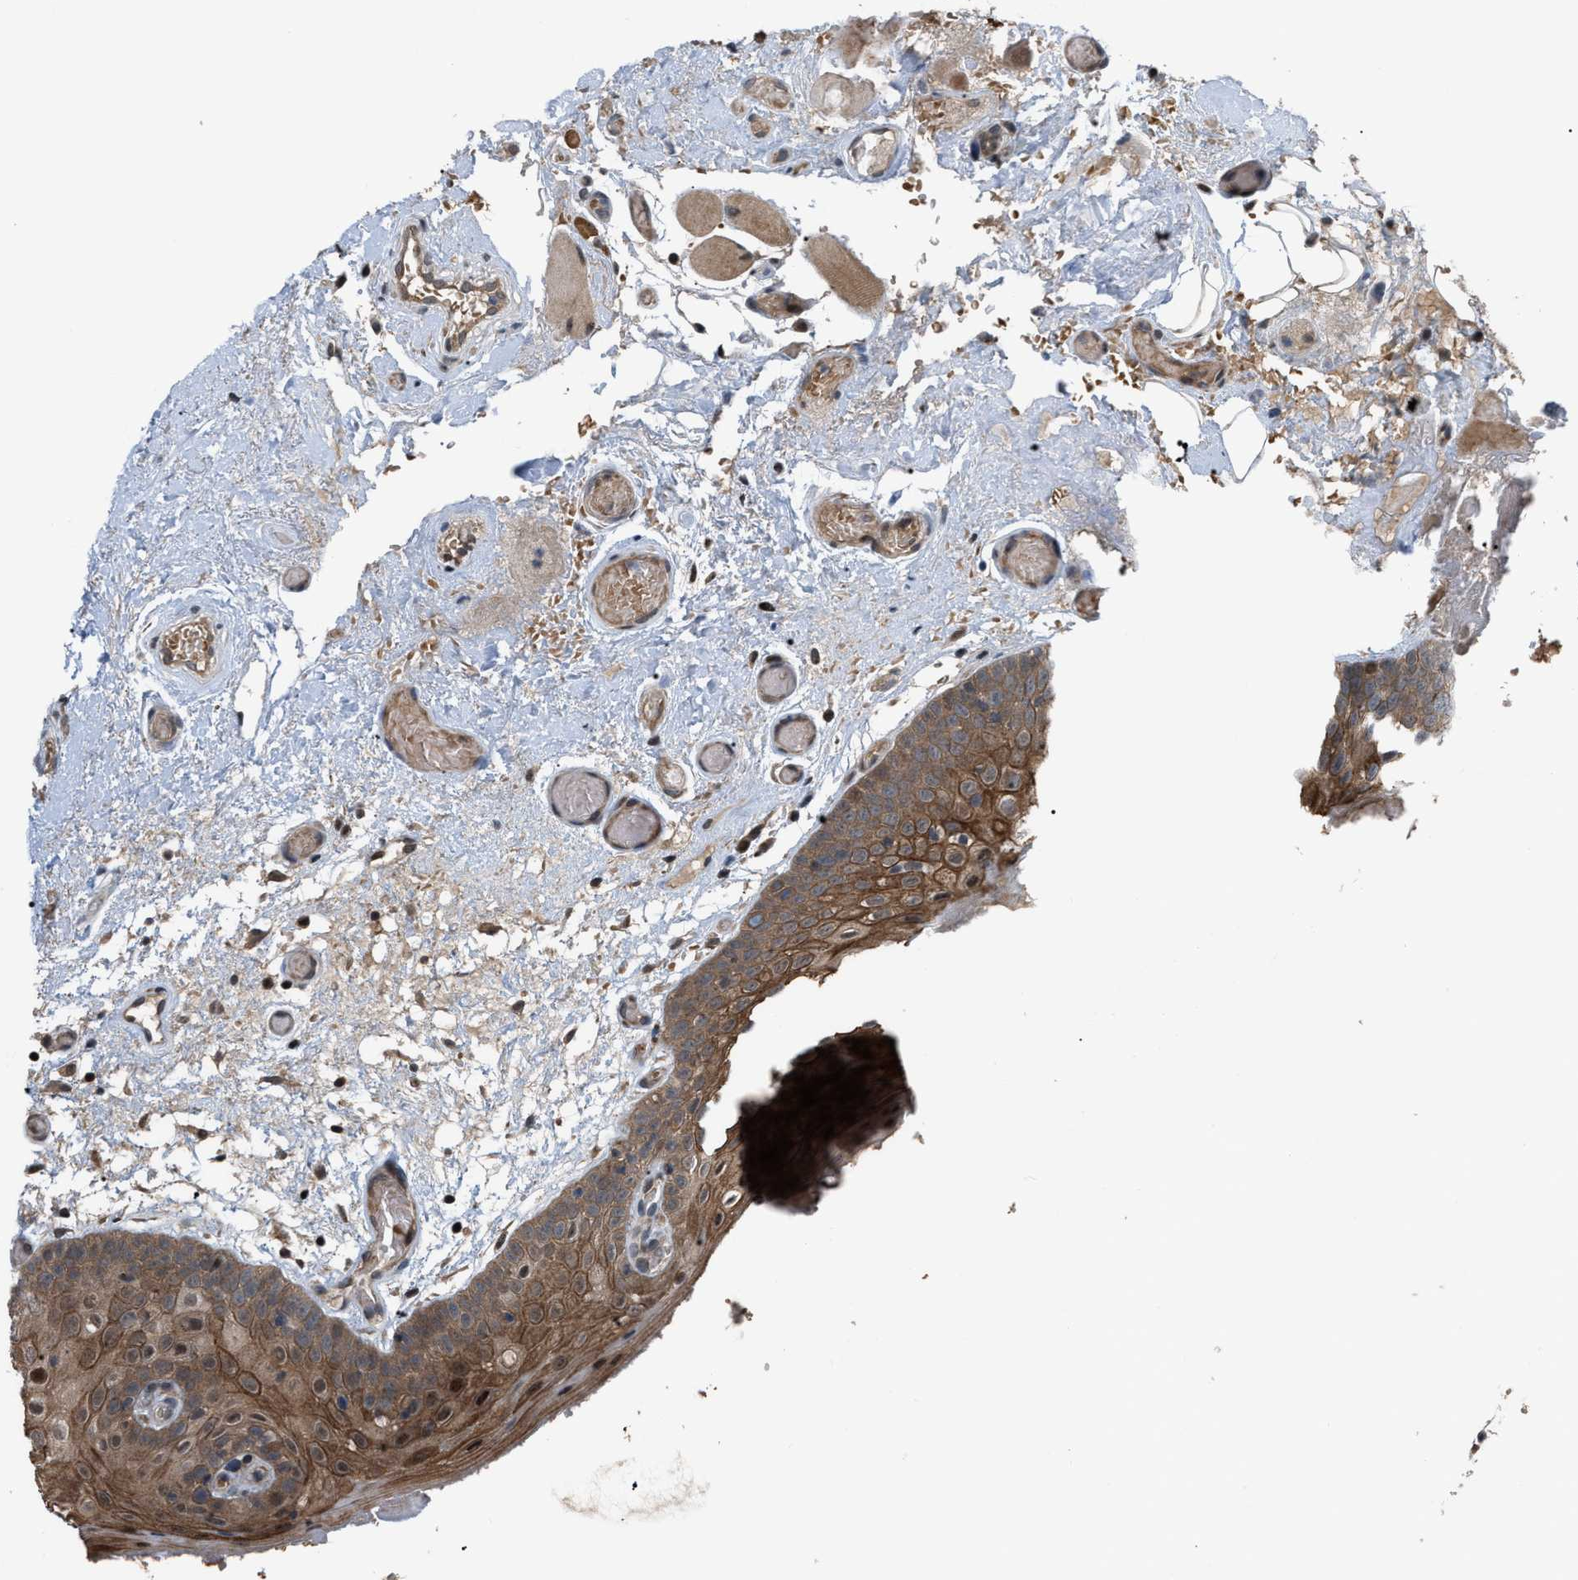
{"staining": {"intensity": "strong", "quantity": ">75%", "location": "cytoplasmic/membranous,nuclear"}, "tissue": "oral mucosa", "cell_type": "Squamous epithelial cells", "image_type": "normal", "snomed": [{"axis": "morphology", "description": "Normal tissue, NOS"}, {"axis": "morphology", "description": "Squamous cell carcinoma, NOS"}, {"axis": "topography", "description": "Oral tissue"}, {"axis": "topography", "description": "Head-Neck"}], "caption": "Immunohistochemistry (IHC) micrograph of benign oral mucosa: human oral mucosa stained using immunohistochemistry (IHC) demonstrates high levels of strong protein expression localized specifically in the cytoplasmic/membranous,nuclear of squamous epithelial cells, appearing as a cytoplasmic/membranous,nuclear brown color.", "gene": "RFFL", "patient": {"sex": "male", "age": 71}}